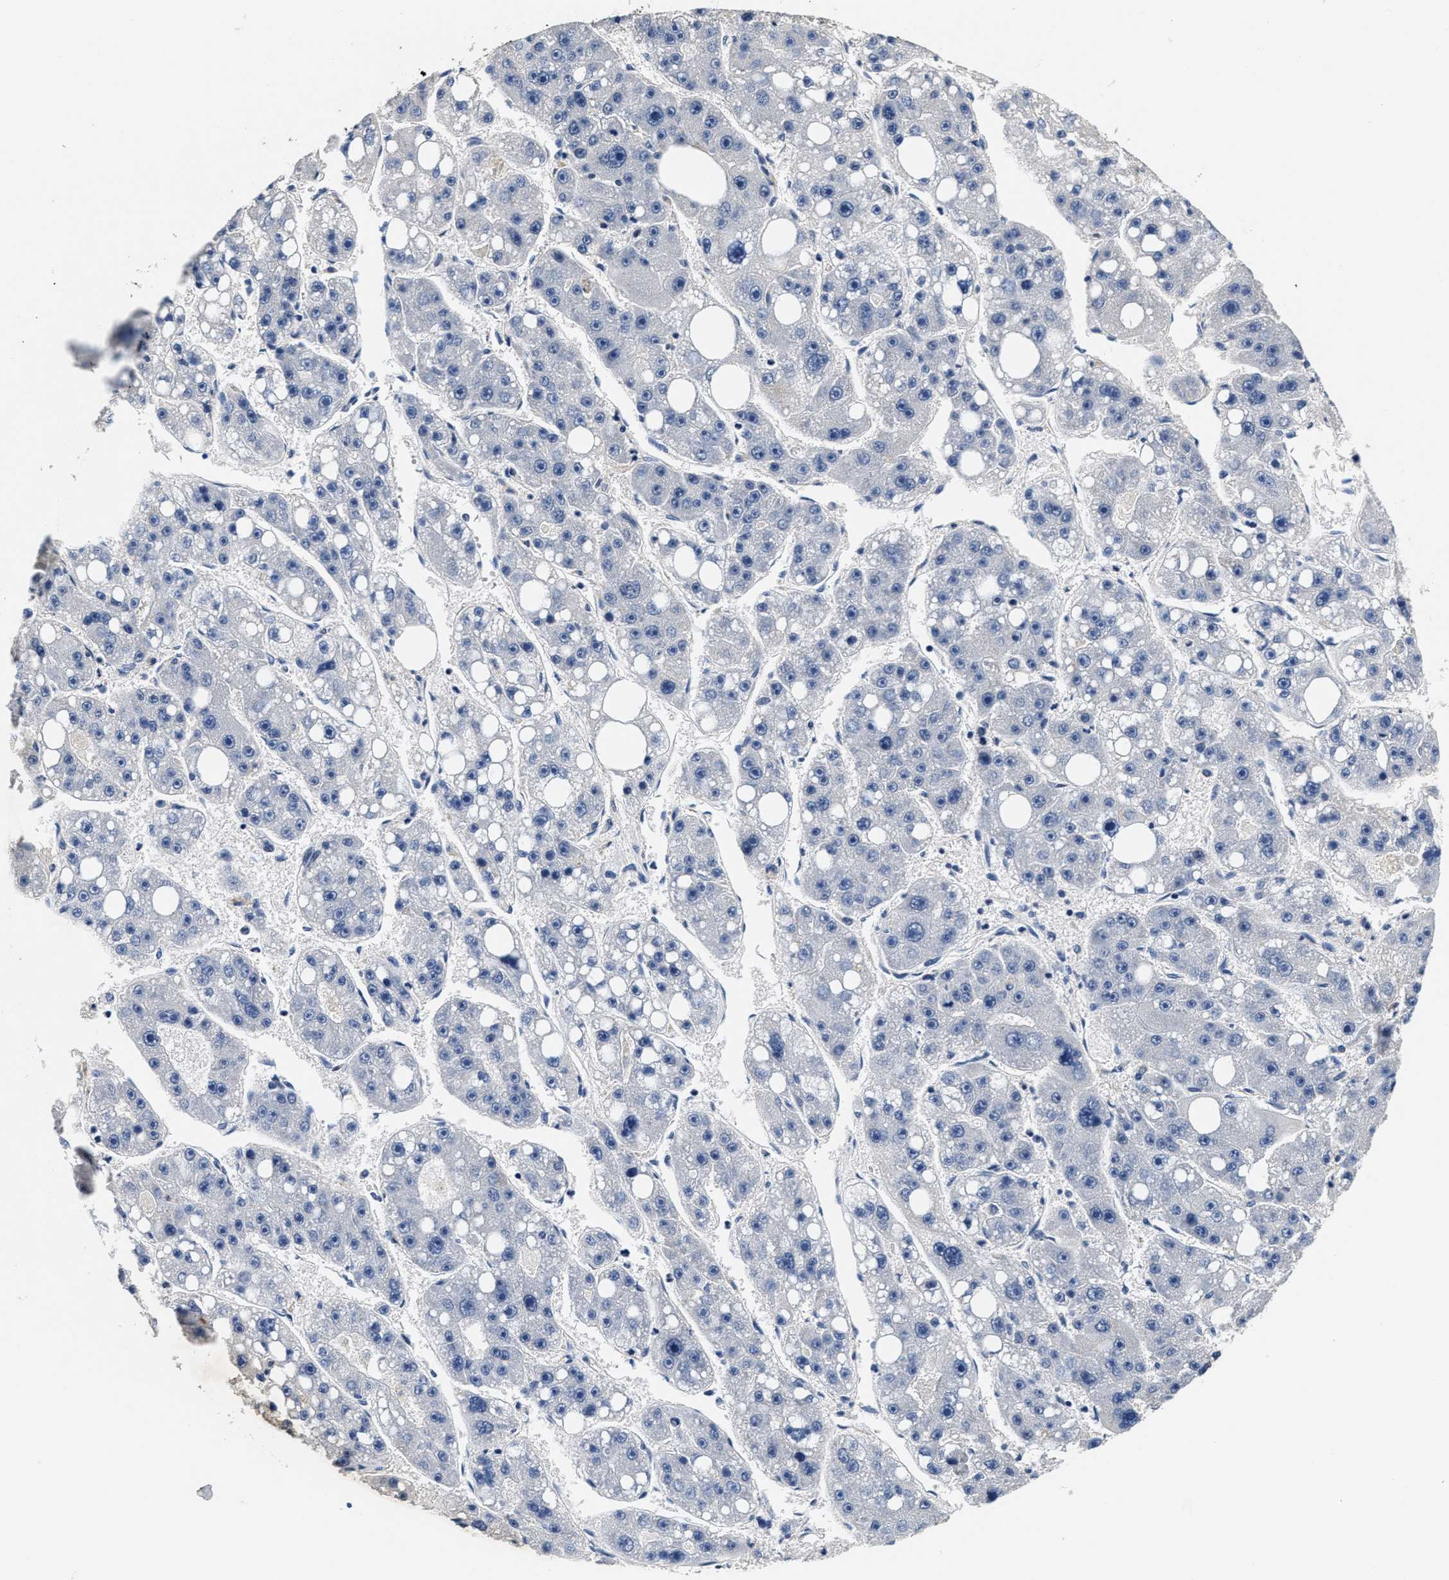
{"staining": {"intensity": "negative", "quantity": "none", "location": "none"}, "tissue": "liver cancer", "cell_type": "Tumor cells", "image_type": "cancer", "snomed": [{"axis": "morphology", "description": "Carcinoma, Hepatocellular, NOS"}, {"axis": "topography", "description": "Liver"}], "caption": "Human liver hepatocellular carcinoma stained for a protein using immunohistochemistry (IHC) reveals no expression in tumor cells.", "gene": "ANKIB1", "patient": {"sex": "female", "age": 61}}